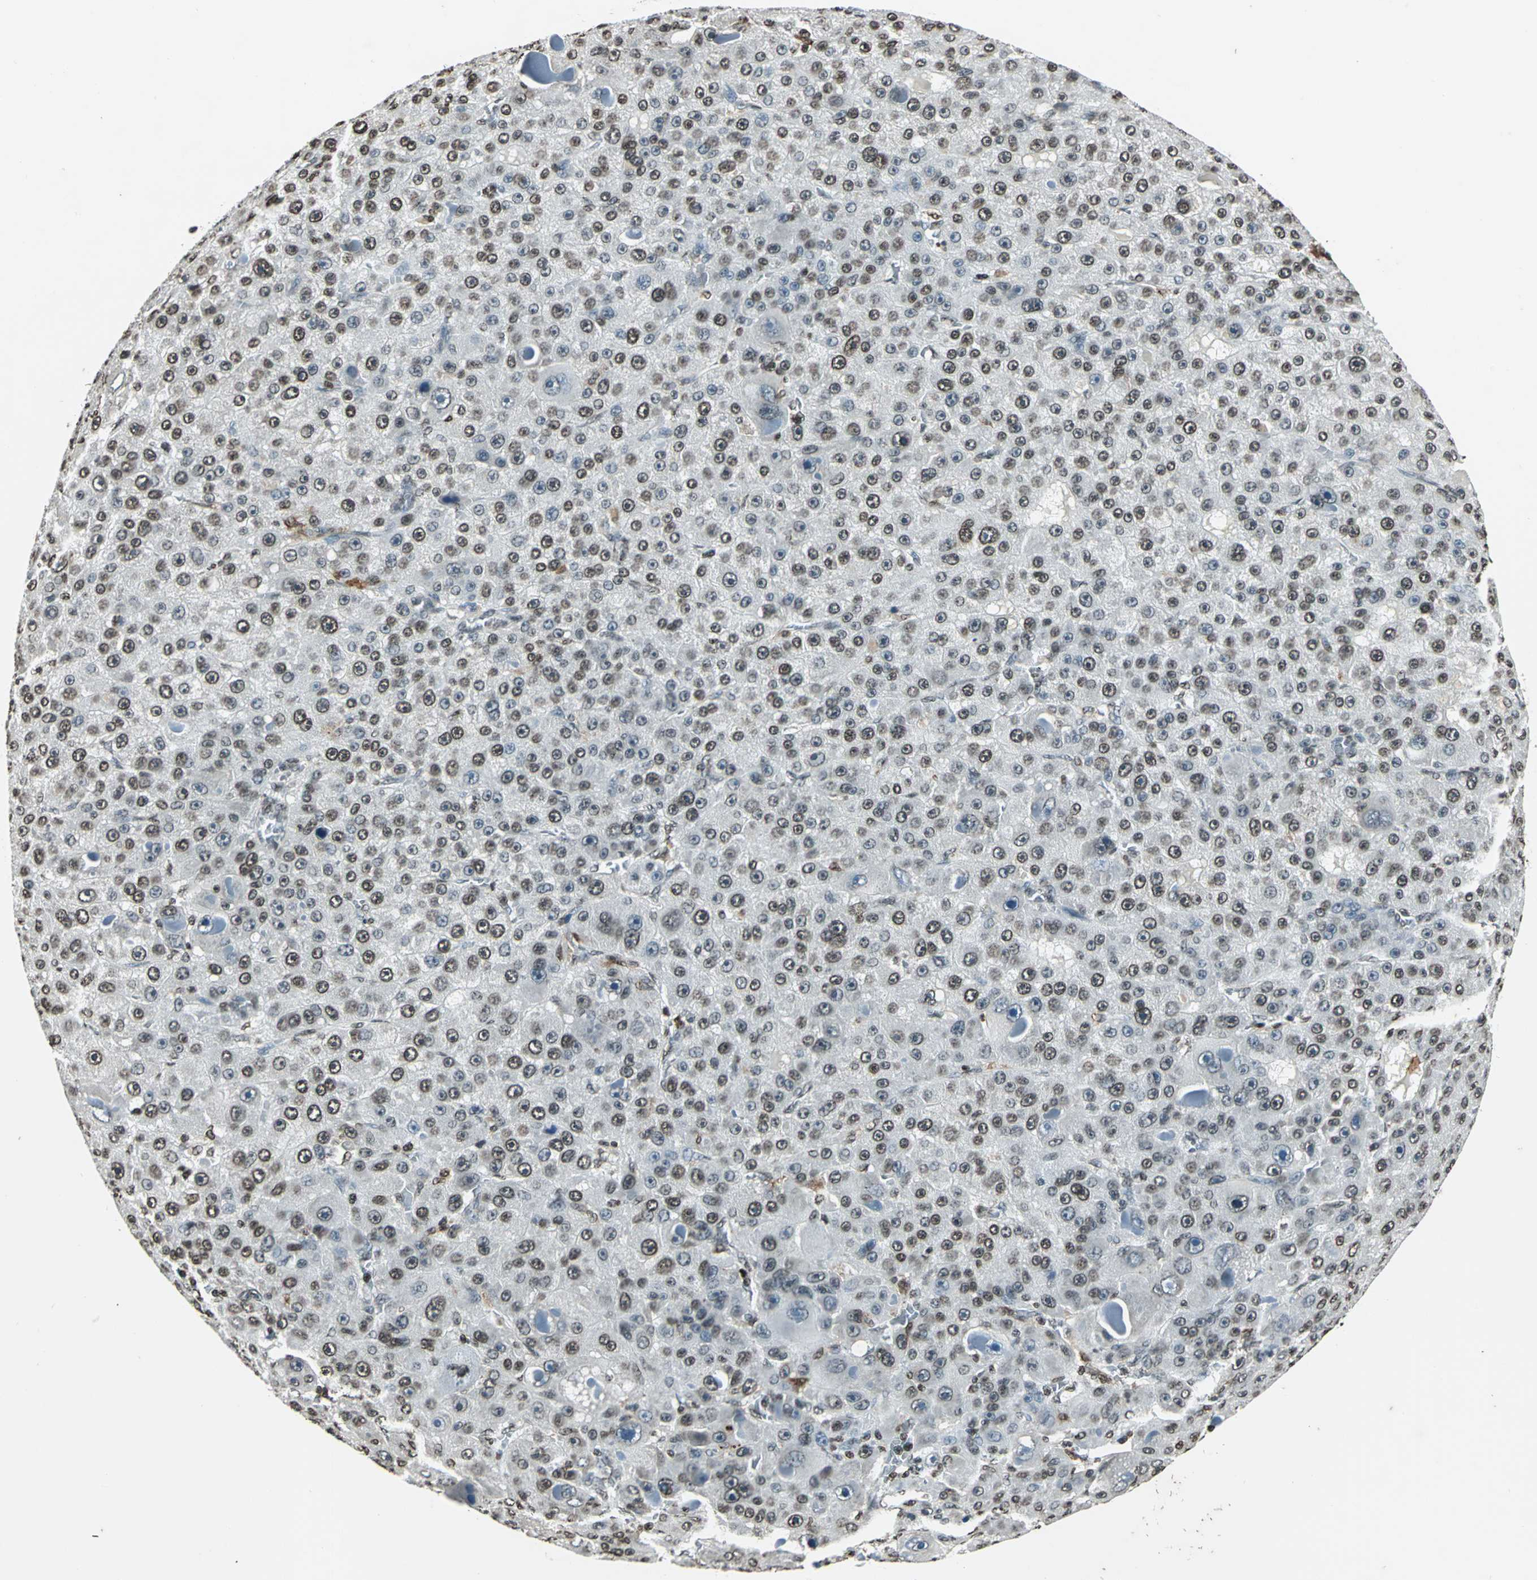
{"staining": {"intensity": "weak", "quantity": "25%-75%", "location": "cytoplasmic/membranous,nuclear"}, "tissue": "liver cancer", "cell_type": "Tumor cells", "image_type": "cancer", "snomed": [{"axis": "morphology", "description": "Carcinoma, Hepatocellular, NOS"}, {"axis": "topography", "description": "Liver"}], "caption": "Immunohistochemical staining of human liver hepatocellular carcinoma exhibits low levels of weak cytoplasmic/membranous and nuclear protein staining in approximately 25%-75% of tumor cells.", "gene": "LGALS3", "patient": {"sex": "male", "age": 76}}